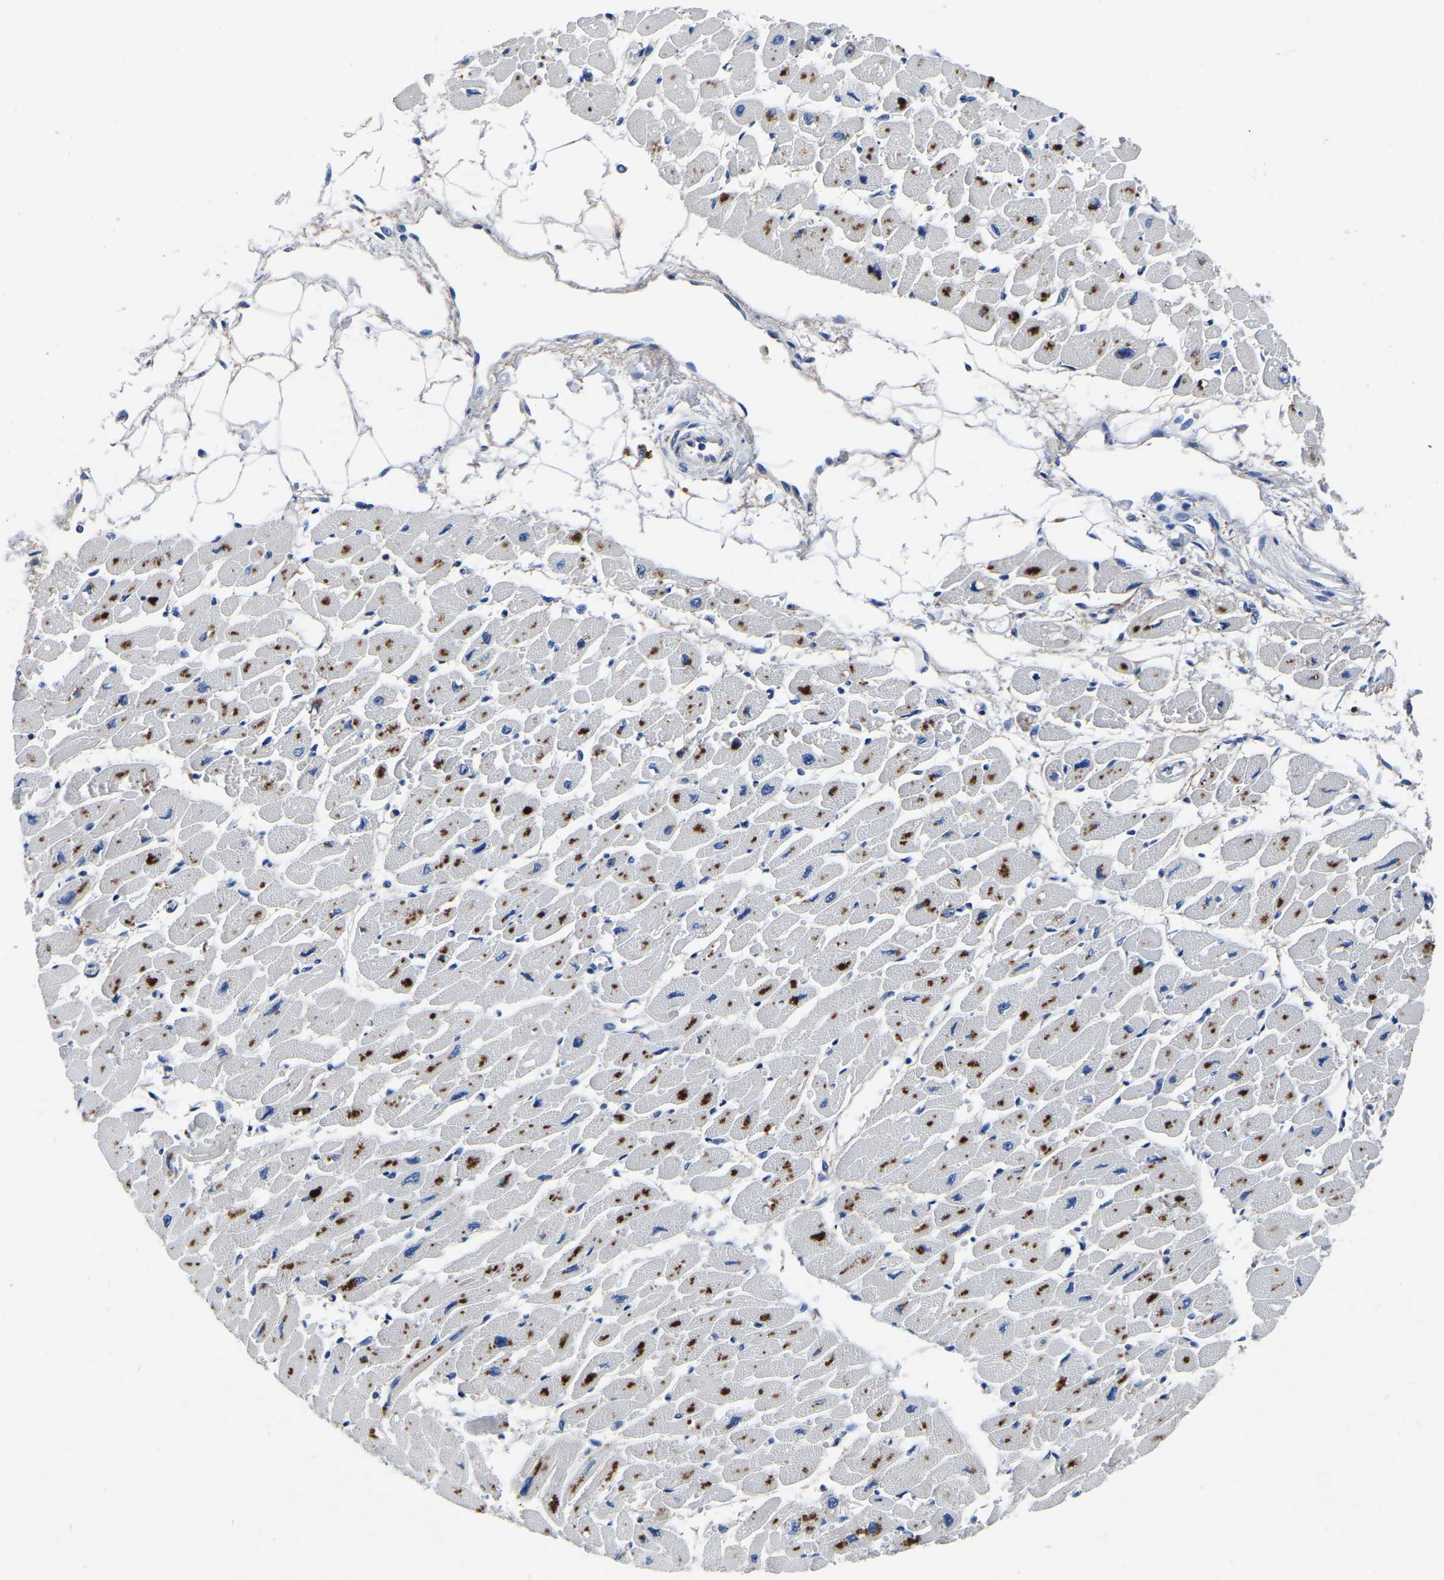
{"staining": {"intensity": "moderate", "quantity": "<25%", "location": "cytoplasmic/membranous"}, "tissue": "heart muscle", "cell_type": "Cardiomyocytes", "image_type": "normal", "snomed": [{"axis": "morphology", "description": "Normal tissue, NOS"}, {"axis": "topography", "description": "Heart"}], "caption": "A micrograph of human heart muscle stained for a protein displays moderate cytoplasmic/membranous brown staining in cardiomyocytes. (DAB IHC with brightfield microscopy, high magnification).", "gene": "FGD5", "patient": {"sex": "female", "age": 54}}